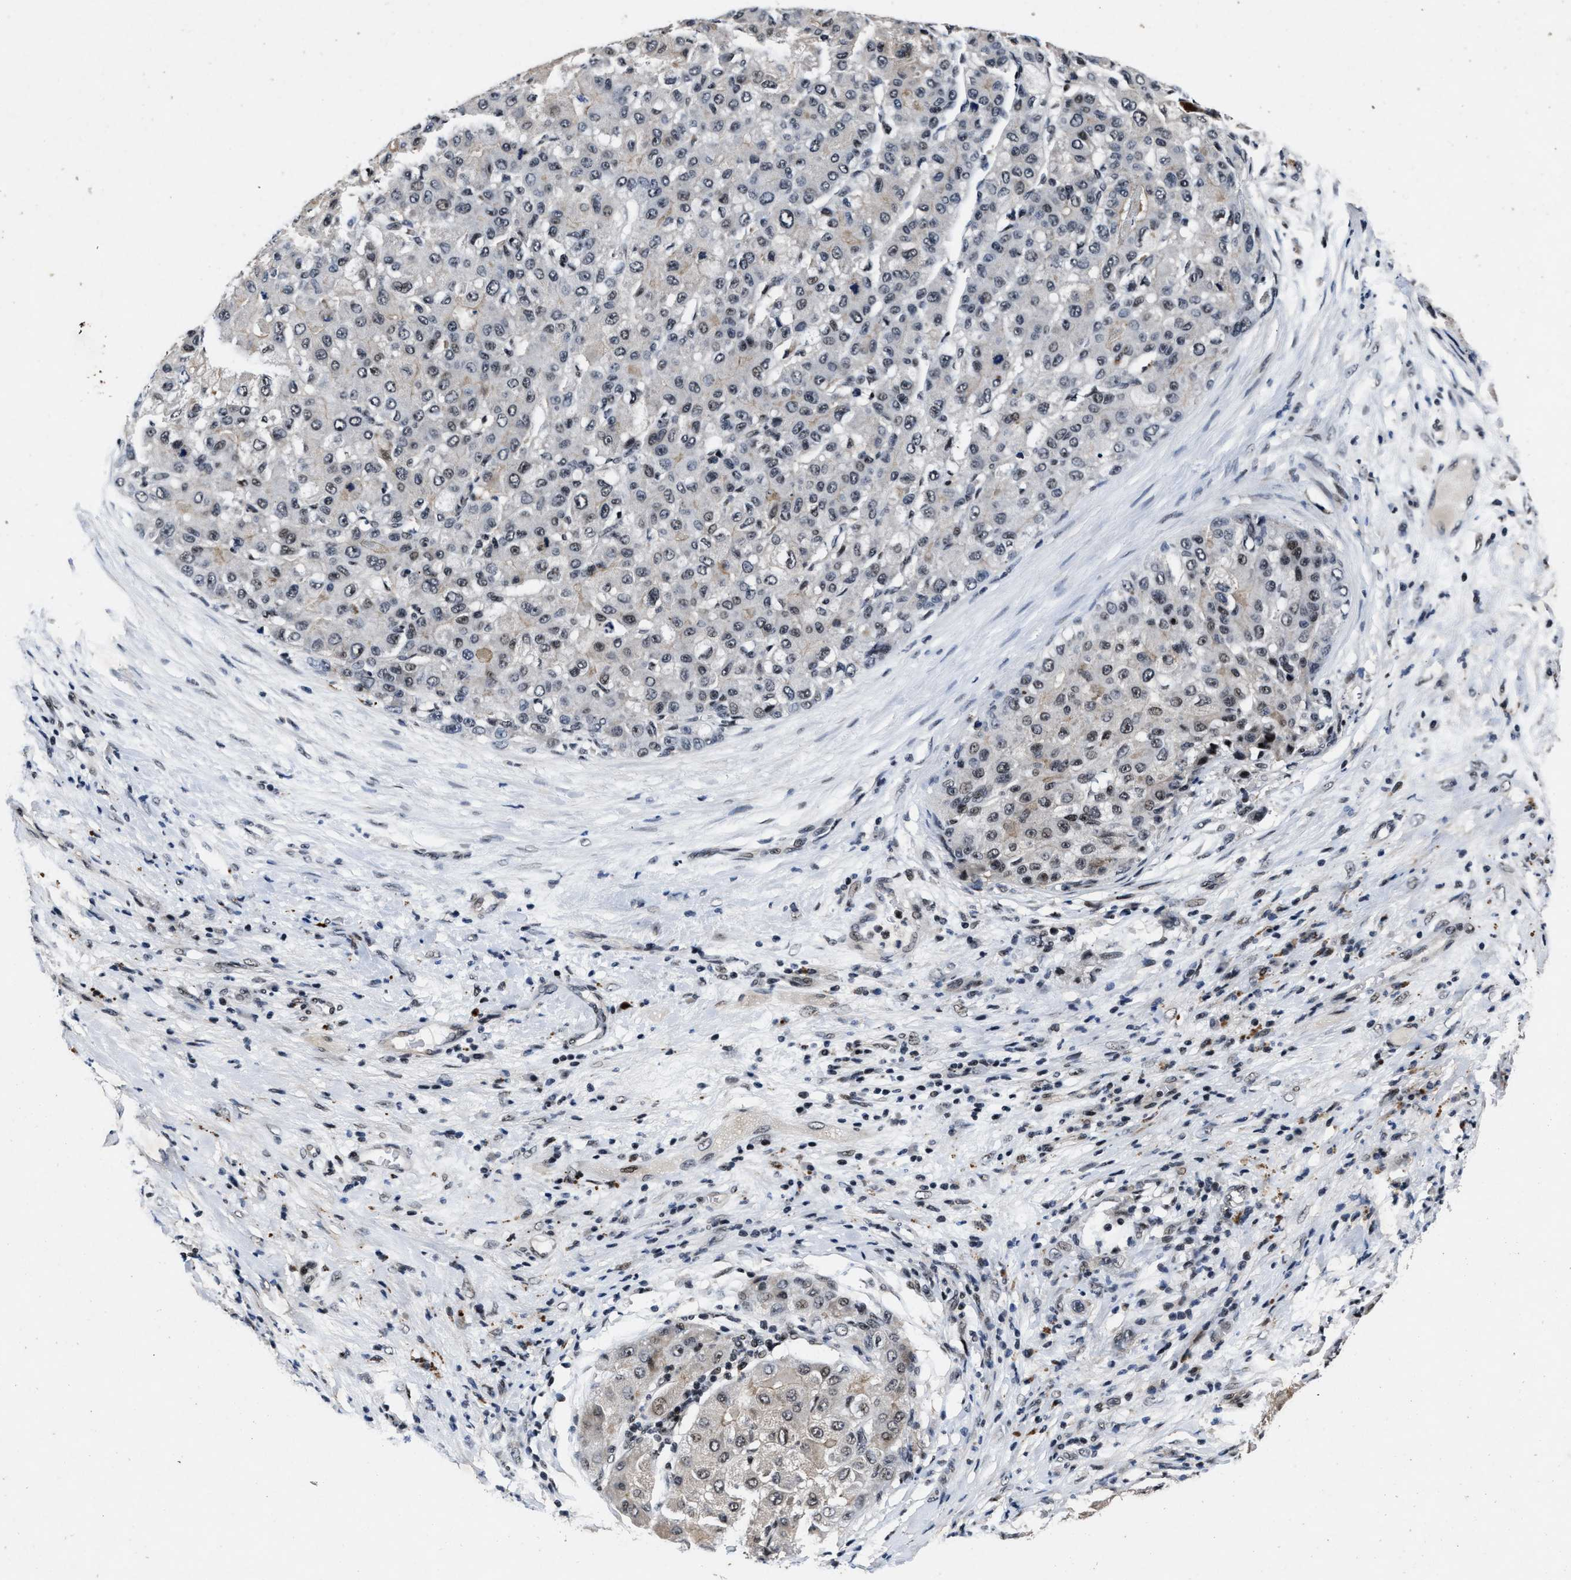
{"staining": {"intensity": "weak", "quantity": "25%-75%", "location": "cytoplasmic/membranous,nuclear"}, "tissue": "liver cancer", "cell_type": "Tumor cells", "image_type": "cancer", "snomed": [{"axis": "morphology", "description": "Carcinoma, Hepatocellular, NOS"}, {"axis": "topography", "description": "Liver"}], "caption": "Weak cytoplasmic/membranous and nuclear staining is appreciated in approximately 25%-75% of tumor cells in liver hepatocellular carcinoma.", "gene": "ZNF233", "patient": {"sex": "male", "age": 80}}